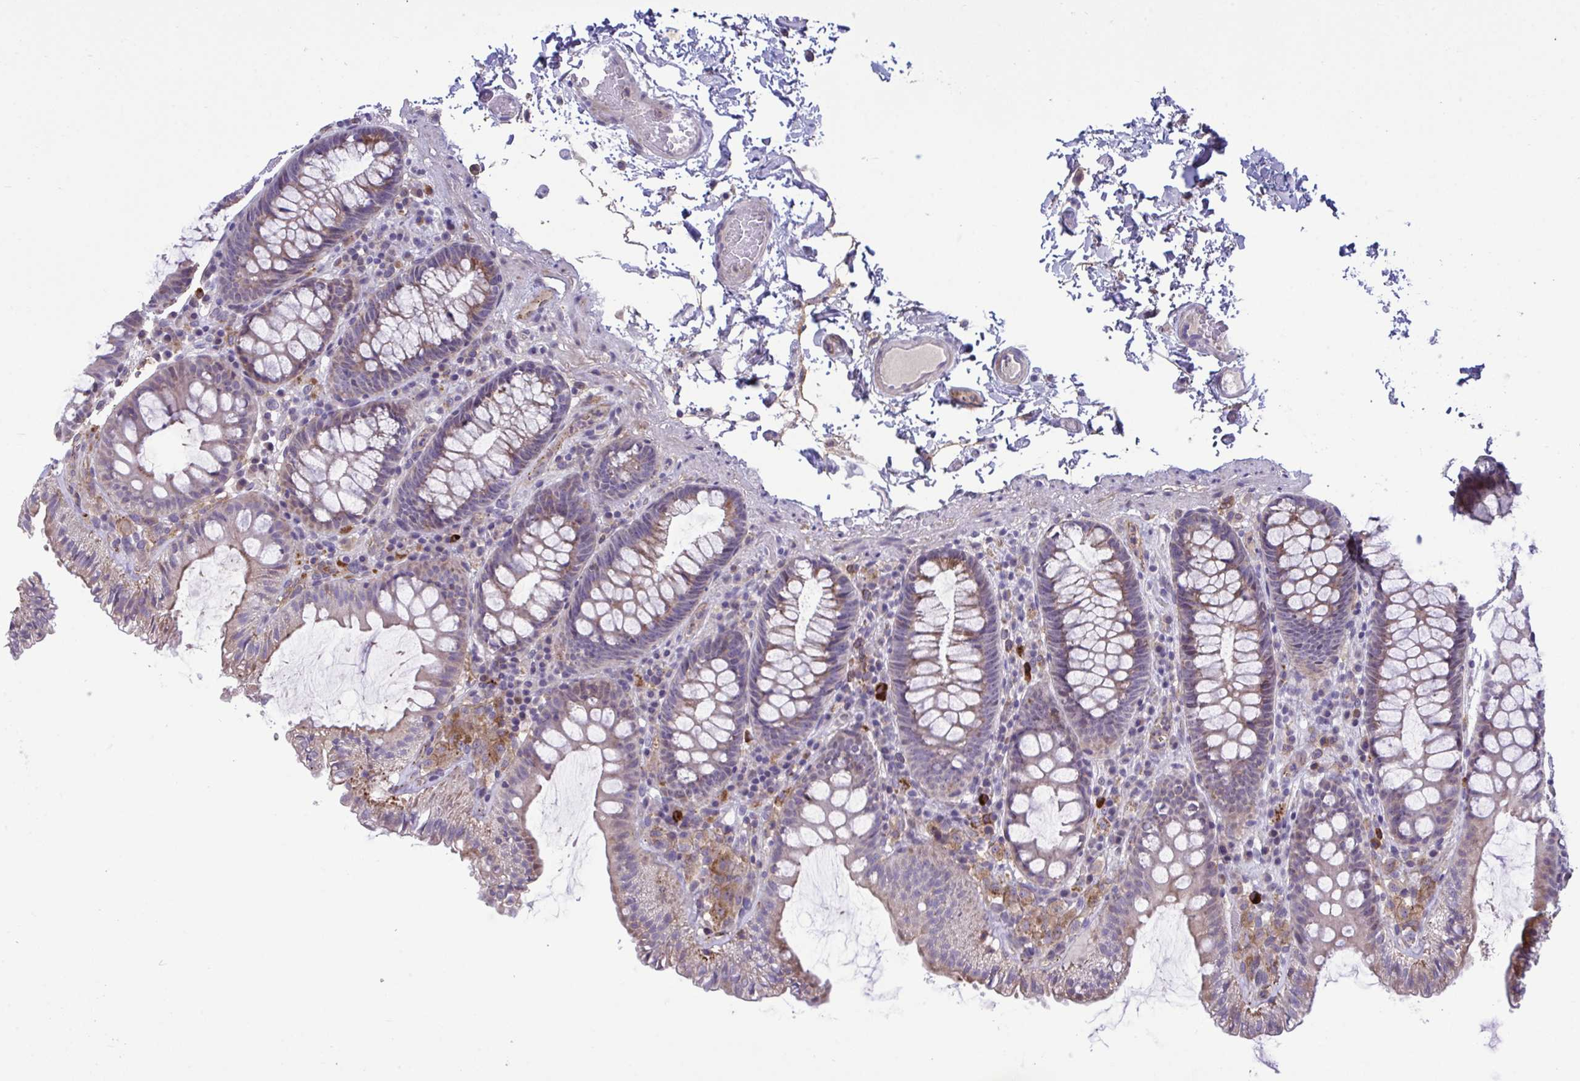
{"staining": {"intensity": "weak", "quantity": ">75%", "location": "cytoplasmic/membranous"}, "tissue": "colon", "cell_type": "Endothelial cells", "image_type": "normal", "snomed": [{"axis": "morphology", "description": "Normal tissue, NOS"}, {"axis": "topography", "description": "Colon"}, {"axis": "topography", "description": "Peripheral nerve tissue"}], "caption": "High-magnification brightfield microscopy of benign colon stained with DAB (brown) and counterstained with hematoxylin (blue). endothelial cells exhibit weak cytoplasmic/membranous positivity is identified in approximately>75% of cells.", "gene": "CD101", "patient": {"sex": "male", "age": 84}}